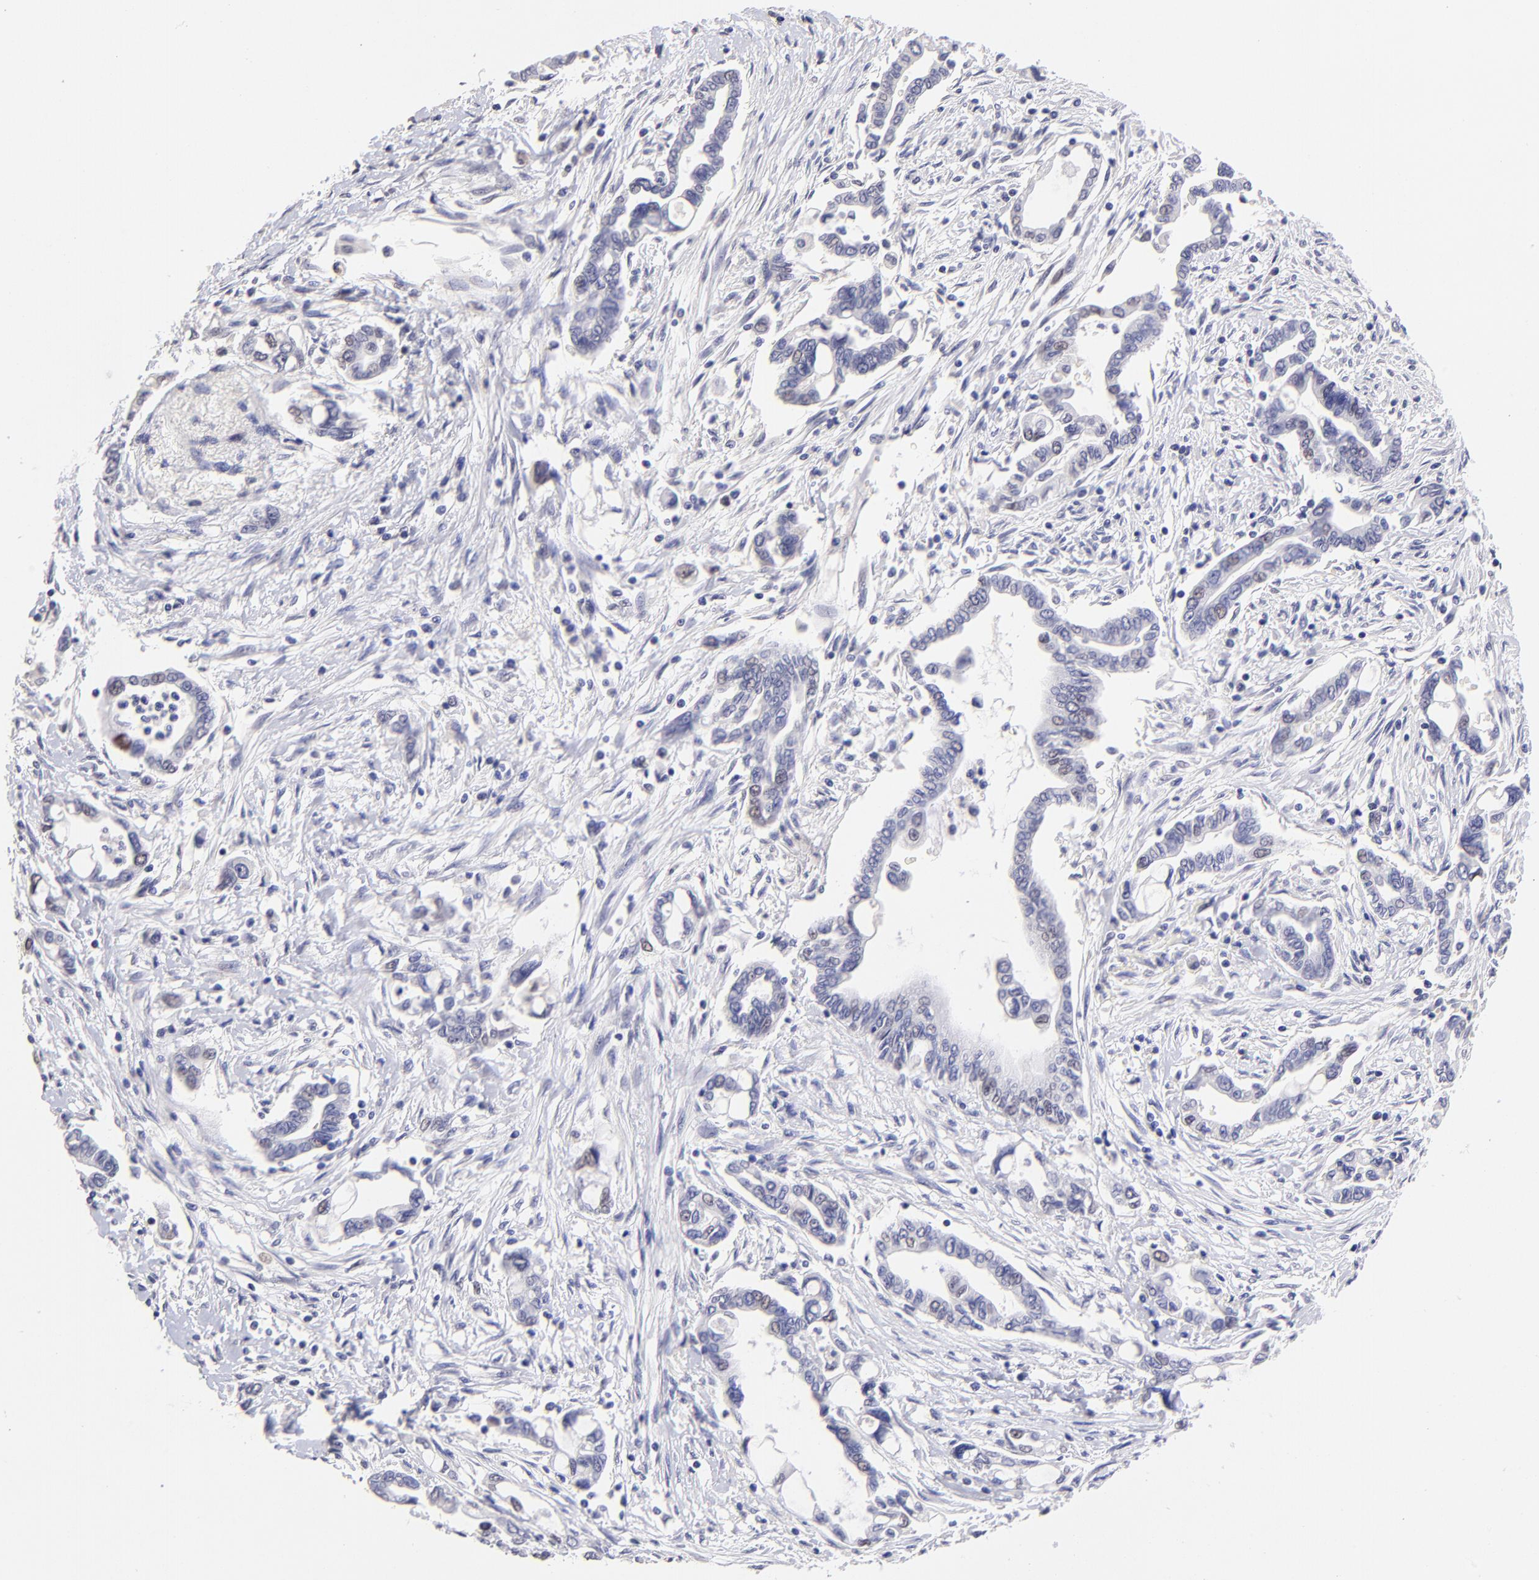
{"staining": {"intensity": "weak", "quantity": "<25%", "location": "nuclear"}, "tissue": "pancreatic cancer", "cell_type": "Tumor cells", "image_type": "cancer", "snomed": [{"axis": "morphology", "description": "Adenocarcinoma, NOS"}, {"axis": "topography", "description": "Pancreas"}], "caption": "High power microscopy micrograph of an immunohistochemistry photomicrograph of pancreatic cancer, revealing no significant expression in tumor cells.", "gene": "DNMT1", "patient": {"sex": "female", "age": 57}}